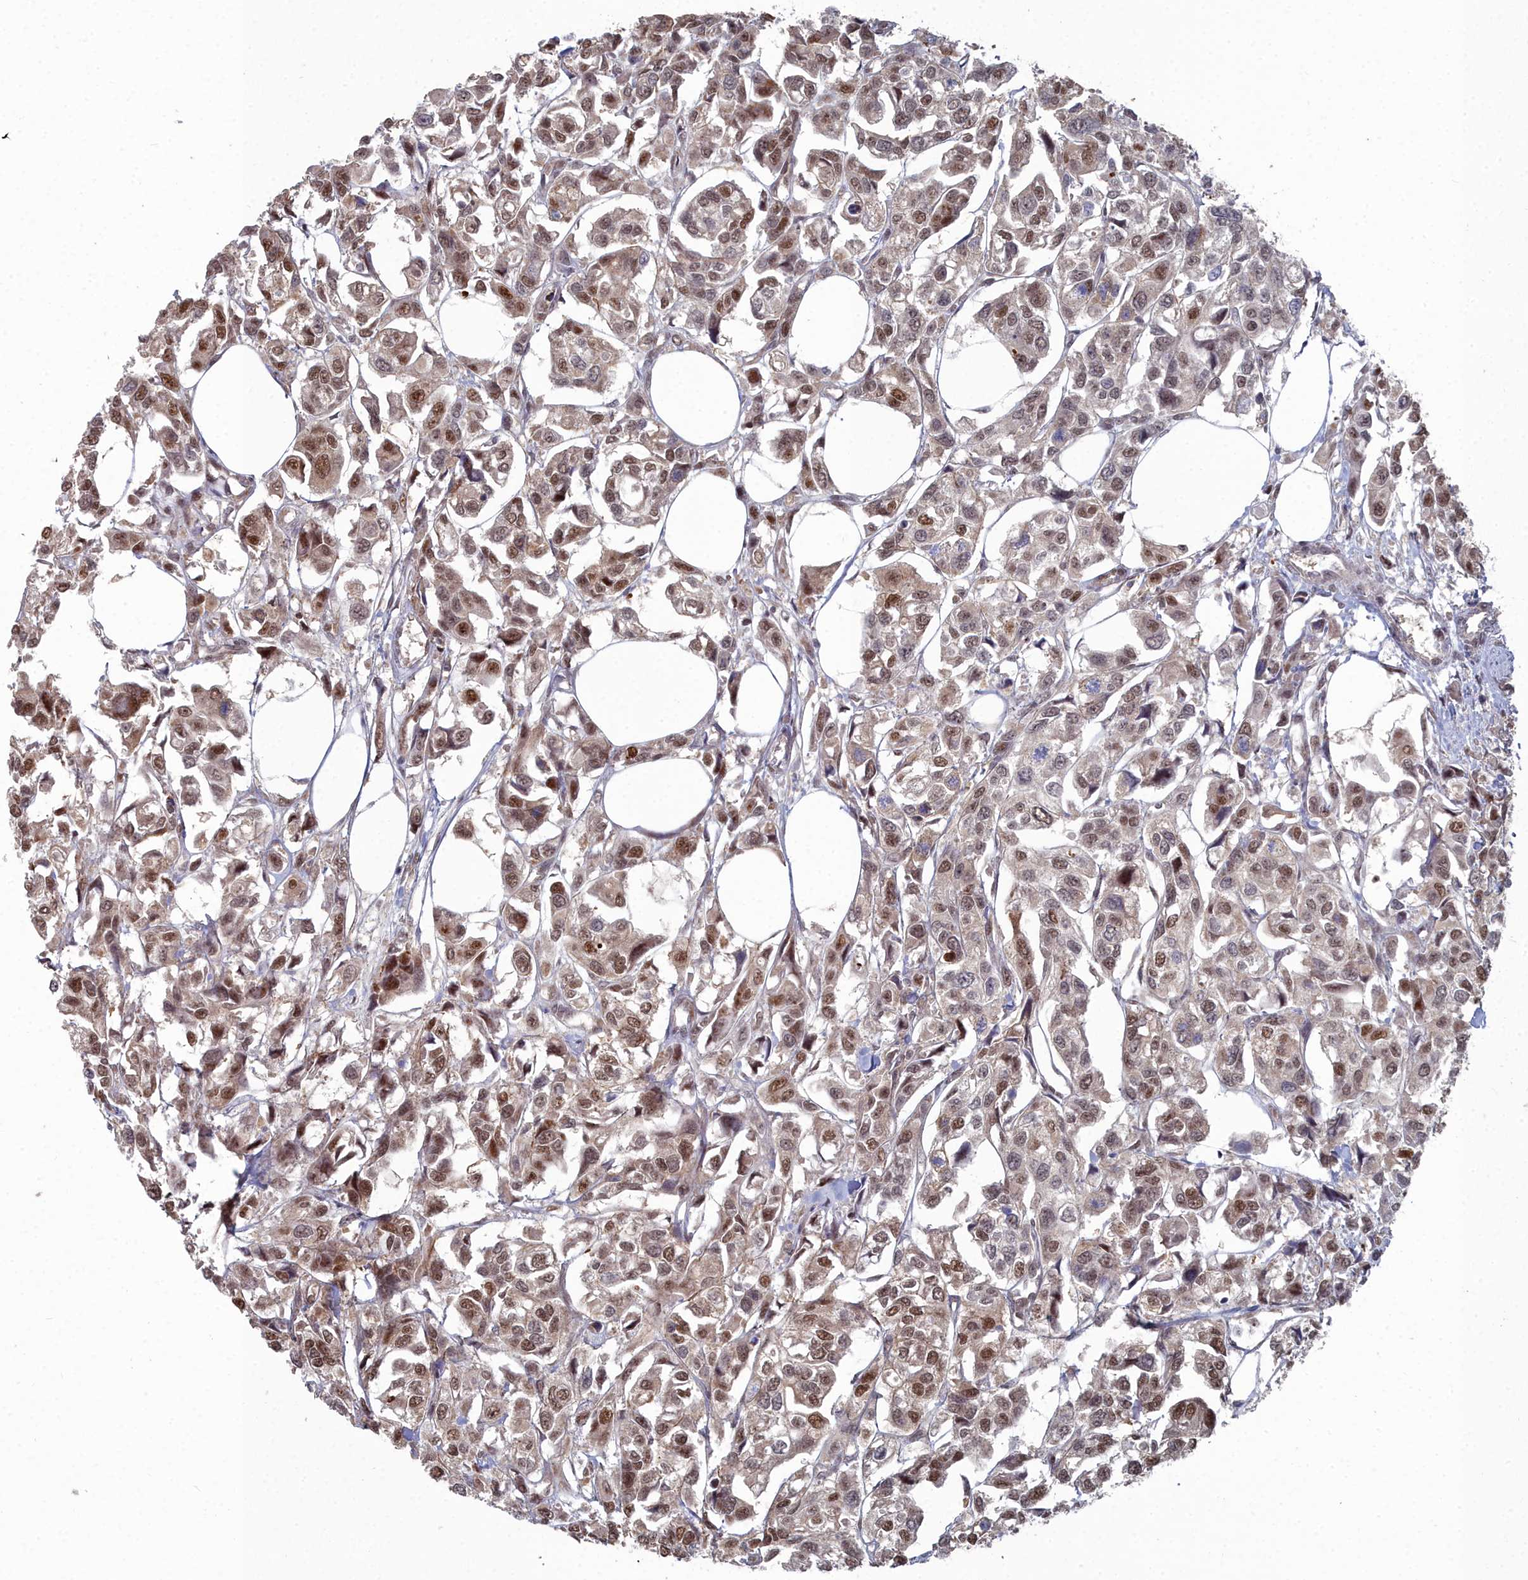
{"staining": {"intensity": "moderate", "quantity": ">75%", "location": "nuclear"}, "tissue": "urothelial cancer", "cell_type": "Tumor cells", "image_type": "cancer", "snomed": [{"axis": "morphology", "description": "Urothelial carcinoma, High grade"}, {"axis": "topography", "description": "Urinary bladder"}], "caption": "Protein staining by IHC demonstrates moderate nuclear staining in about >75% of tumor cells in urothelial carcinoma (high-grade). The protein of interest is stained brown, and the nuclei are stained in blue (DAB (3,3'-diaminobenzidine) IHC with brightfield microscopy, high magnification).", "gene": "RPS27A", "patient": {"sex": "male", "age": 67}}